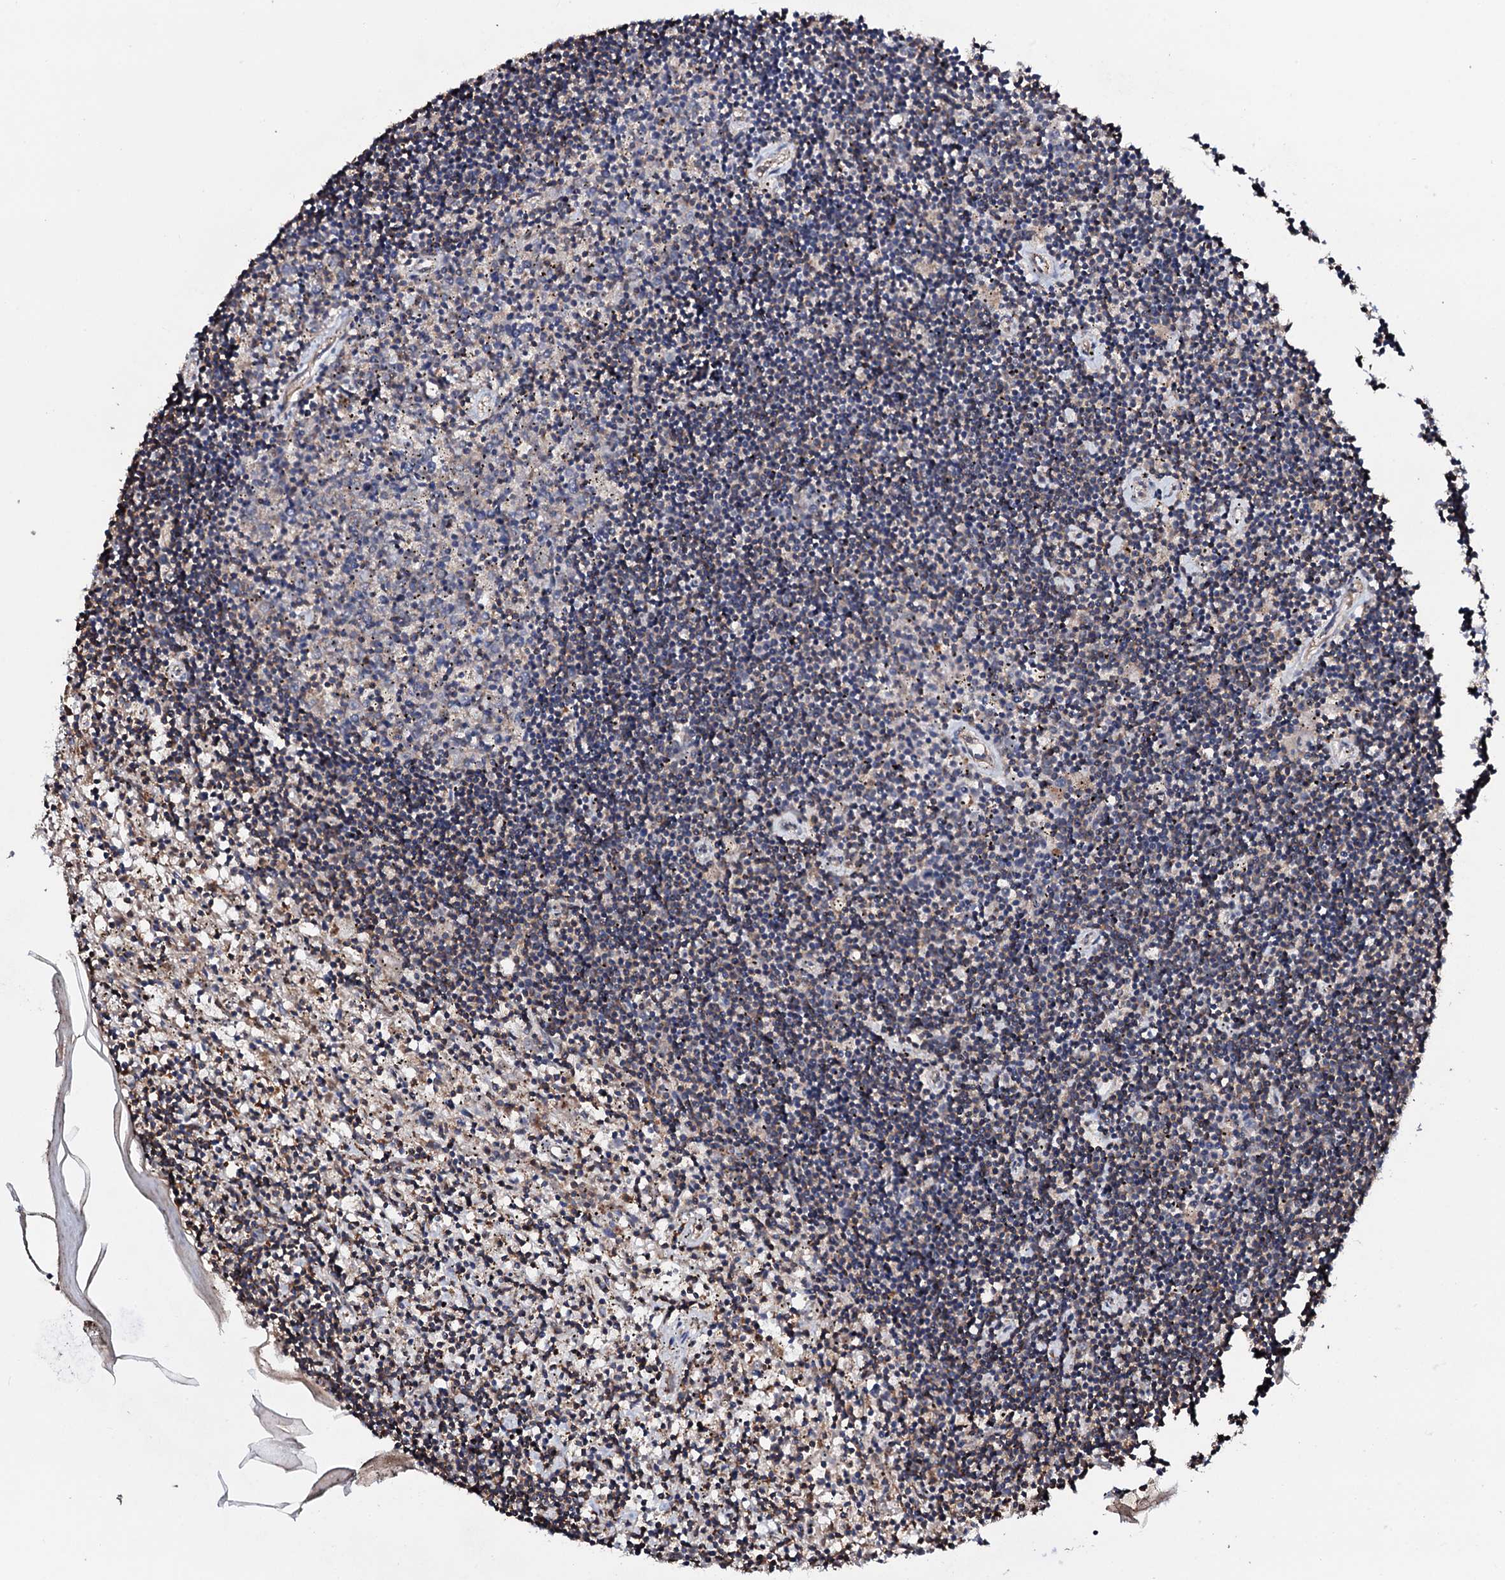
{"staining": {"intensity": "negative", "quantity": "none", "location": "none"}, "tissue": "lymphoma", "cell_type": "Tumor cells", "image_type": "cancer", "snomed": [{"axis": "morphology", "description": "Malignant lymphoma, non-Hodgkin's type, Low grade"}, {"axis": "topography", "description": "Spleen"}], "caption": "This is an IHC micrograph of malignant lymphoma, non-Hodgkin's type (low-grade). There is no positivity in tumor cells.", "gene": "COG6", "patient": {"sex": "male", "age": 76}}